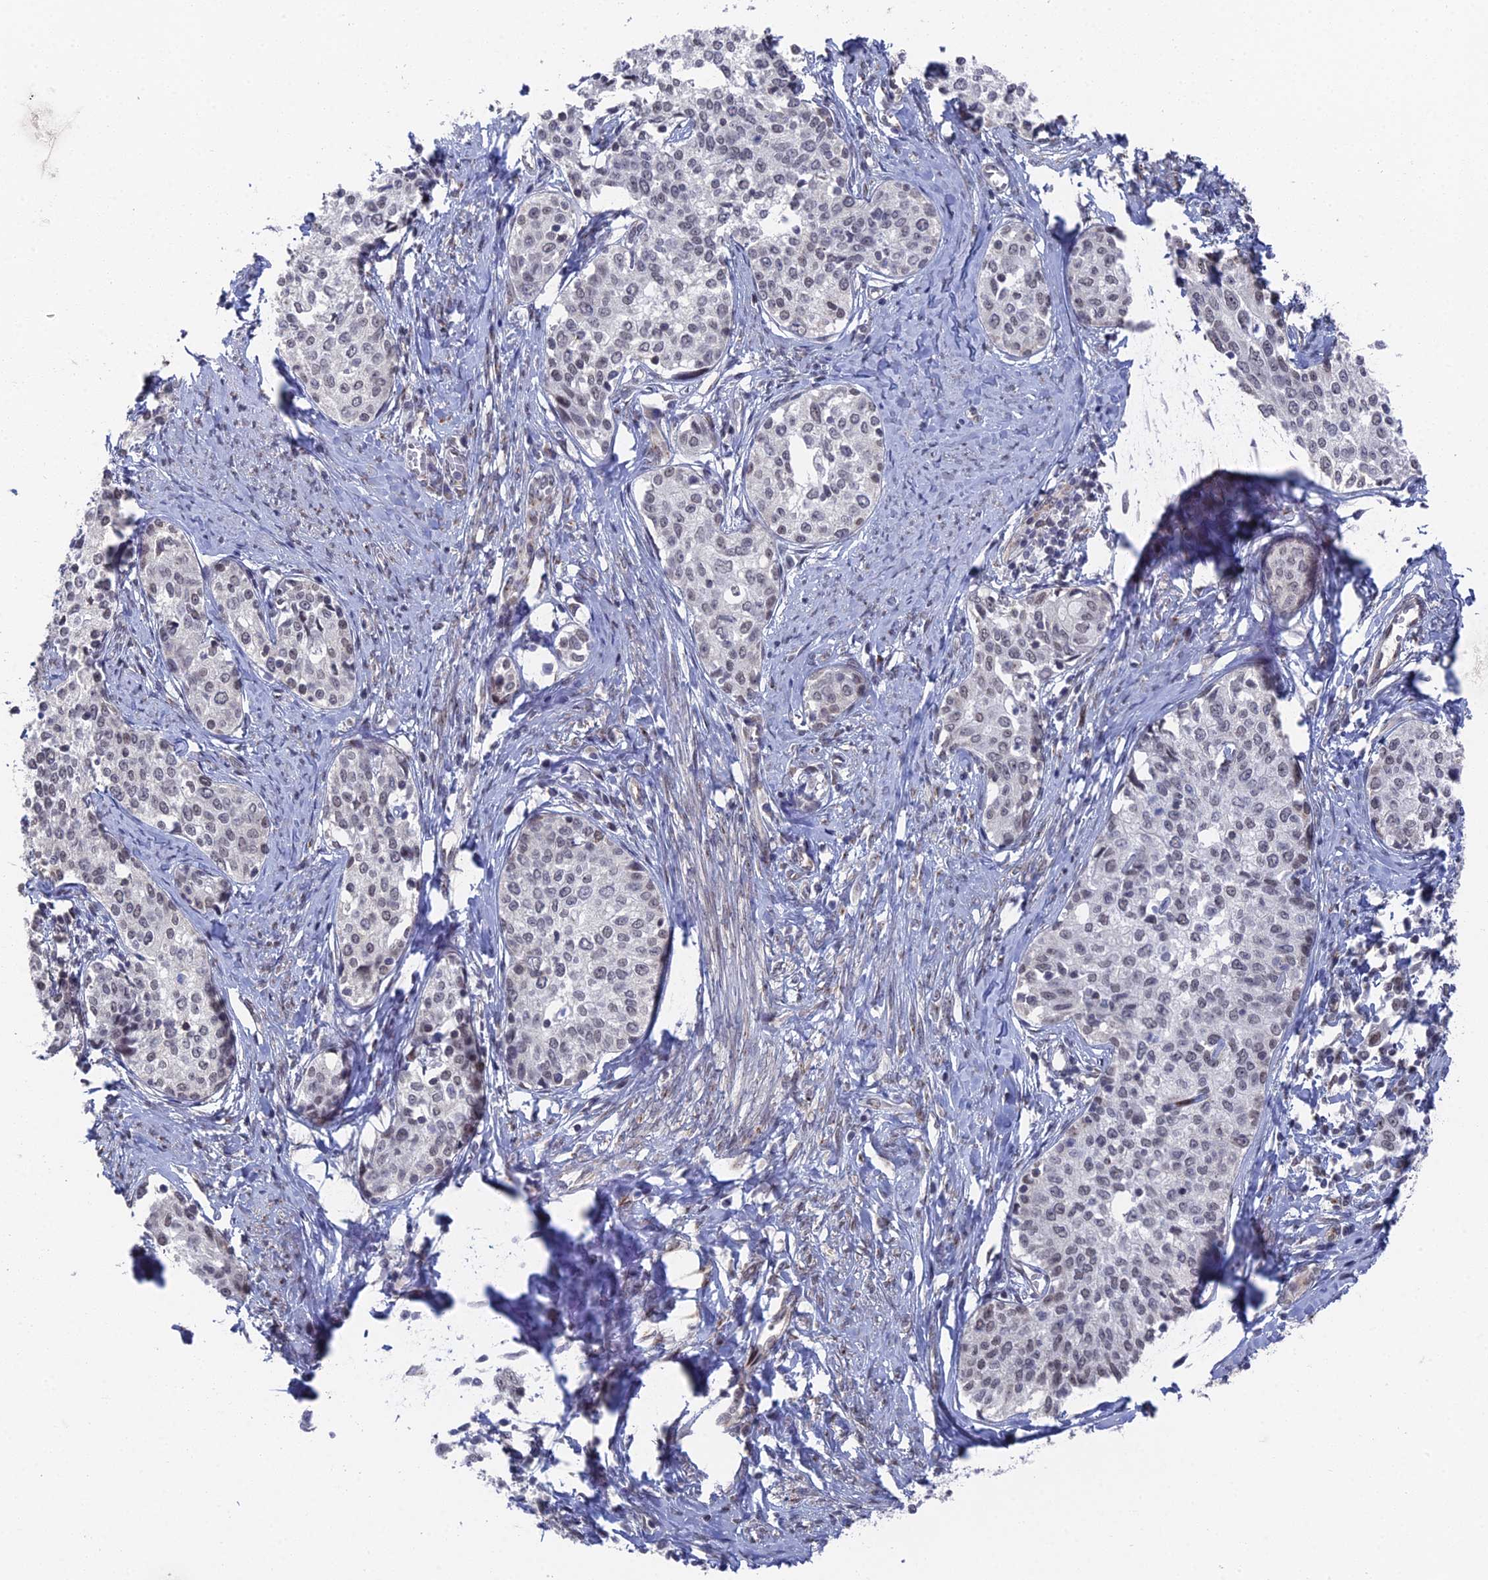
{"staining": {"intensity": "weak", "quantity": "25%-75%", "location": "nuclear"}, "tissue": "cervical cancer", "cell_type": "Tumor cells", "image_type": "cancer", "snomed": [{"axis": "morphology", "description": "Squamous cell carcinoma, NOS"}, {"axis": "morphology", "description": "Adenocarcinoma, NOS"}, {"axis": "topography", "description": "Cervix"}], "caption": "There is low levels of weak nuclear staining in tumor cells of cervical cancer, as demonstrated by immunohistochemical staining (brown color).", "gene": "FHIP2A", "patient": {"sex": "female", "age": 52}}